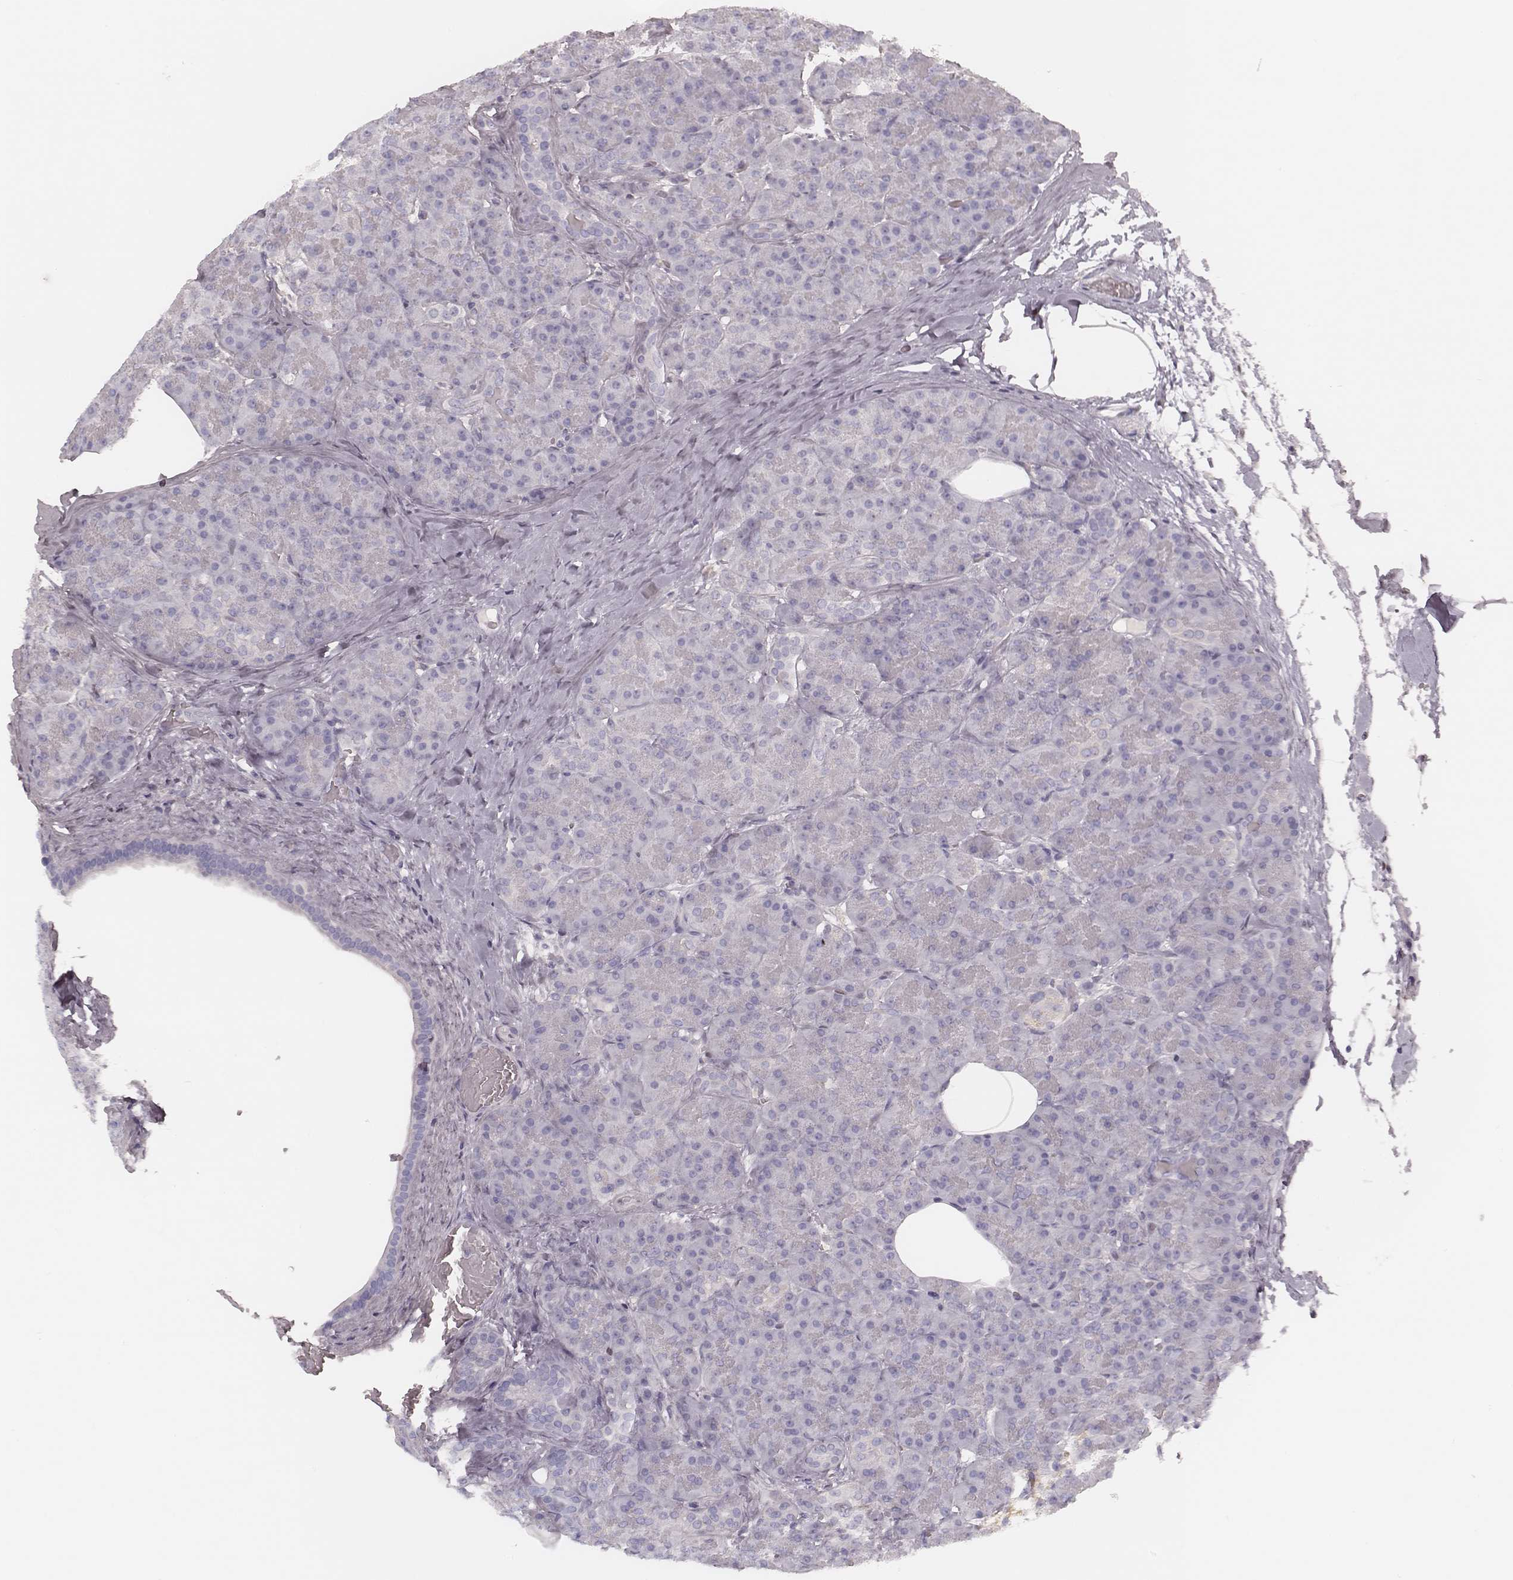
{"staining": {"intensity": "negative", "quantity": "none", "location": "none"}, "tissue": "pancreas", "cell_type": "Exocrine glandular cells", "image_type": "normal", "snomed": [{"axis": "morphology", "description": "Normal tissue, NOS"}, {"axis": "topography", "description": "Pancreas"}], "caption": "Immunohistochemistry (IHC) micrograph of normal pancreas: human pancreas stained with DAB (3,3'-diaminobenzidine) reveals no significant protein staining in exocrine glandular cells.", "gene": "MSX1", "patient": {"sex": "male", "age": 57}}